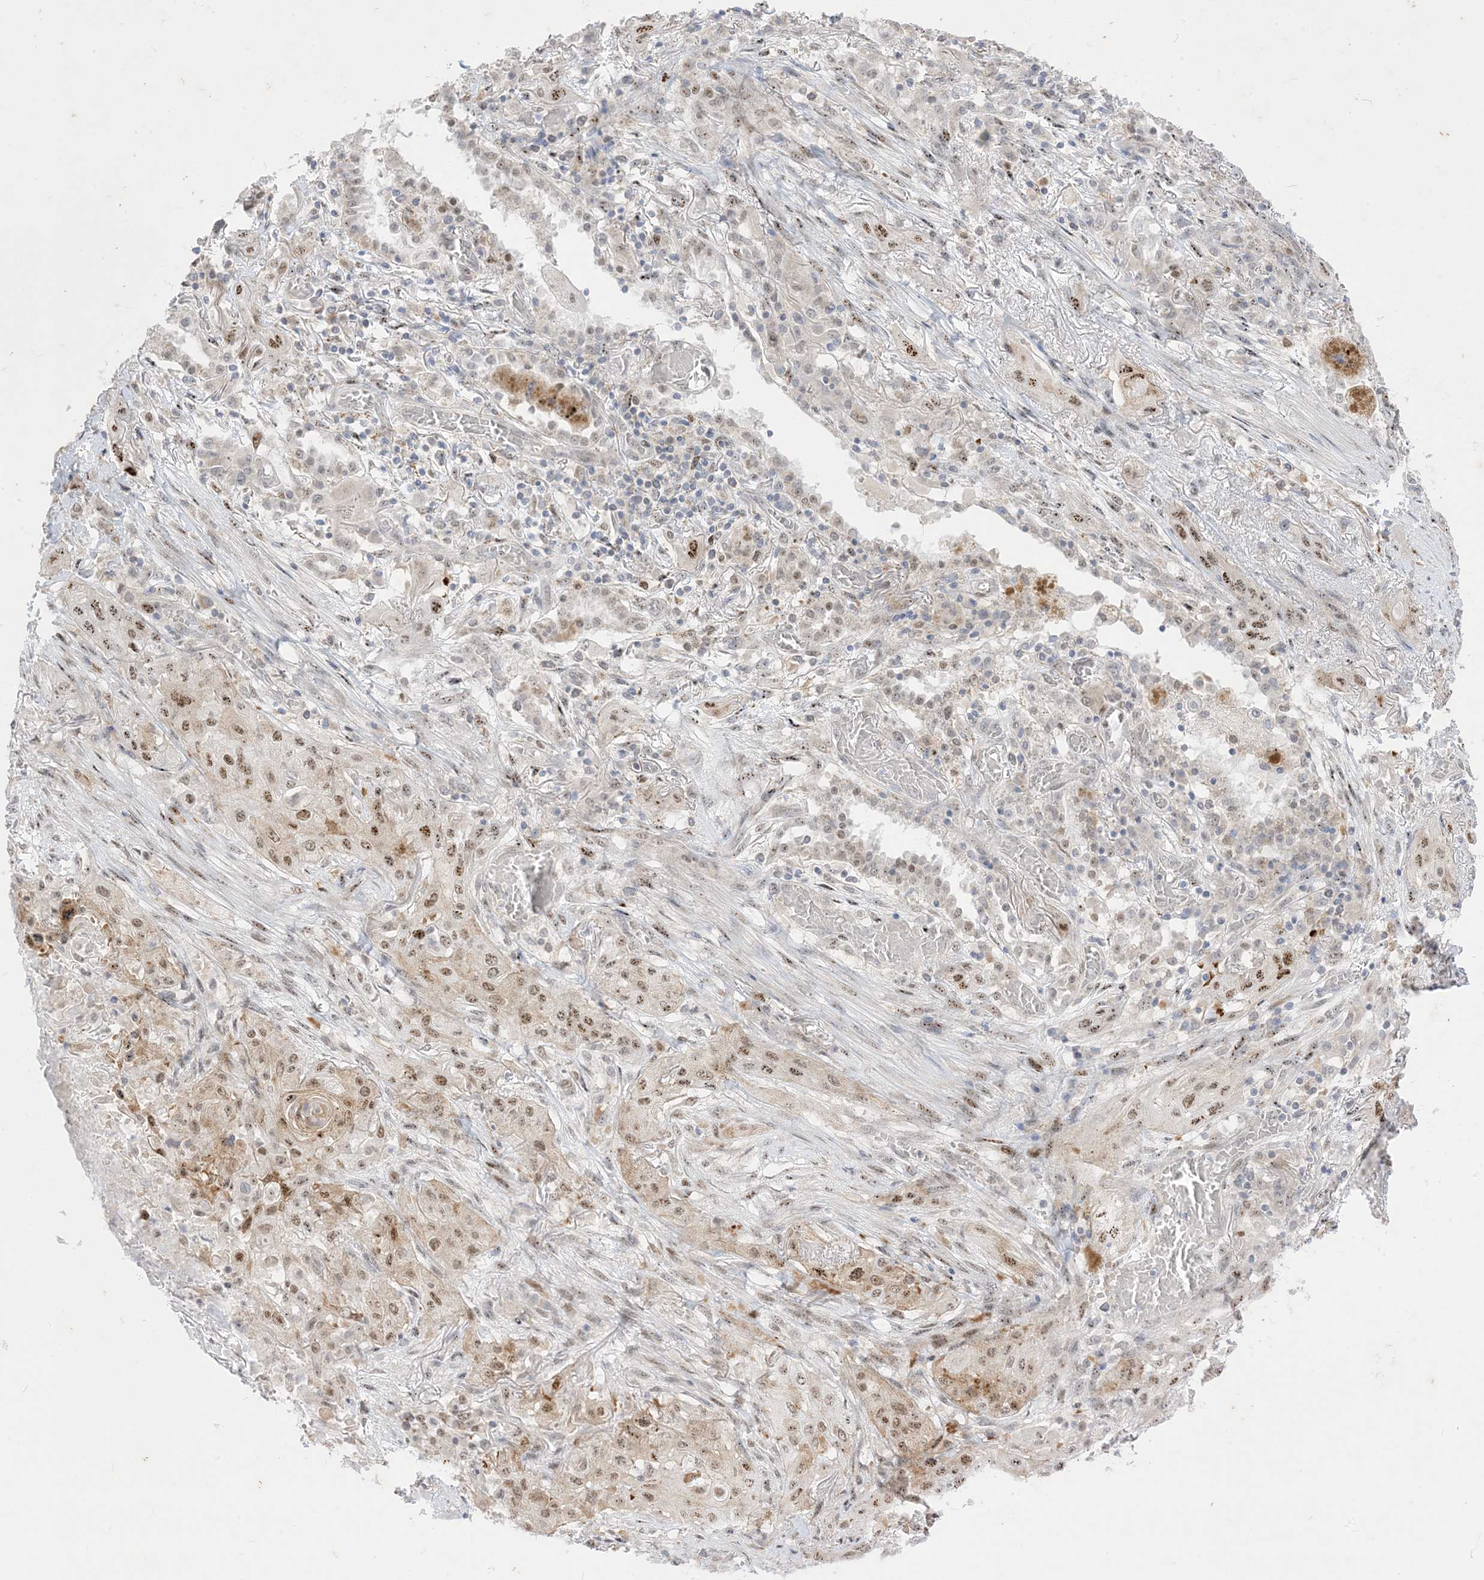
{"staining": {"intensity": "moderate", "quantity": ">75%", "location": "nuclear"}, "tissue": "lung cancer", "cell_type": "Tumor cells", "image_type": "cancer", "snomed": [{"axis": "morphology", "description": "Squamous cell carcinoma, NOS"}, {"axis": "topography", "description": "Lung"}], "caption": "Immunohistochemical staining of human lung cancer (squamous cell carcinoma) shows medium levels of moderate nuclear protein staining in approximately >75% of tumor cells. The protein of interest is shown in brown color, while the nuclei are stained blue.", "gene": "BHLHE40", "patient": {"sex": "female", "age": 47}}